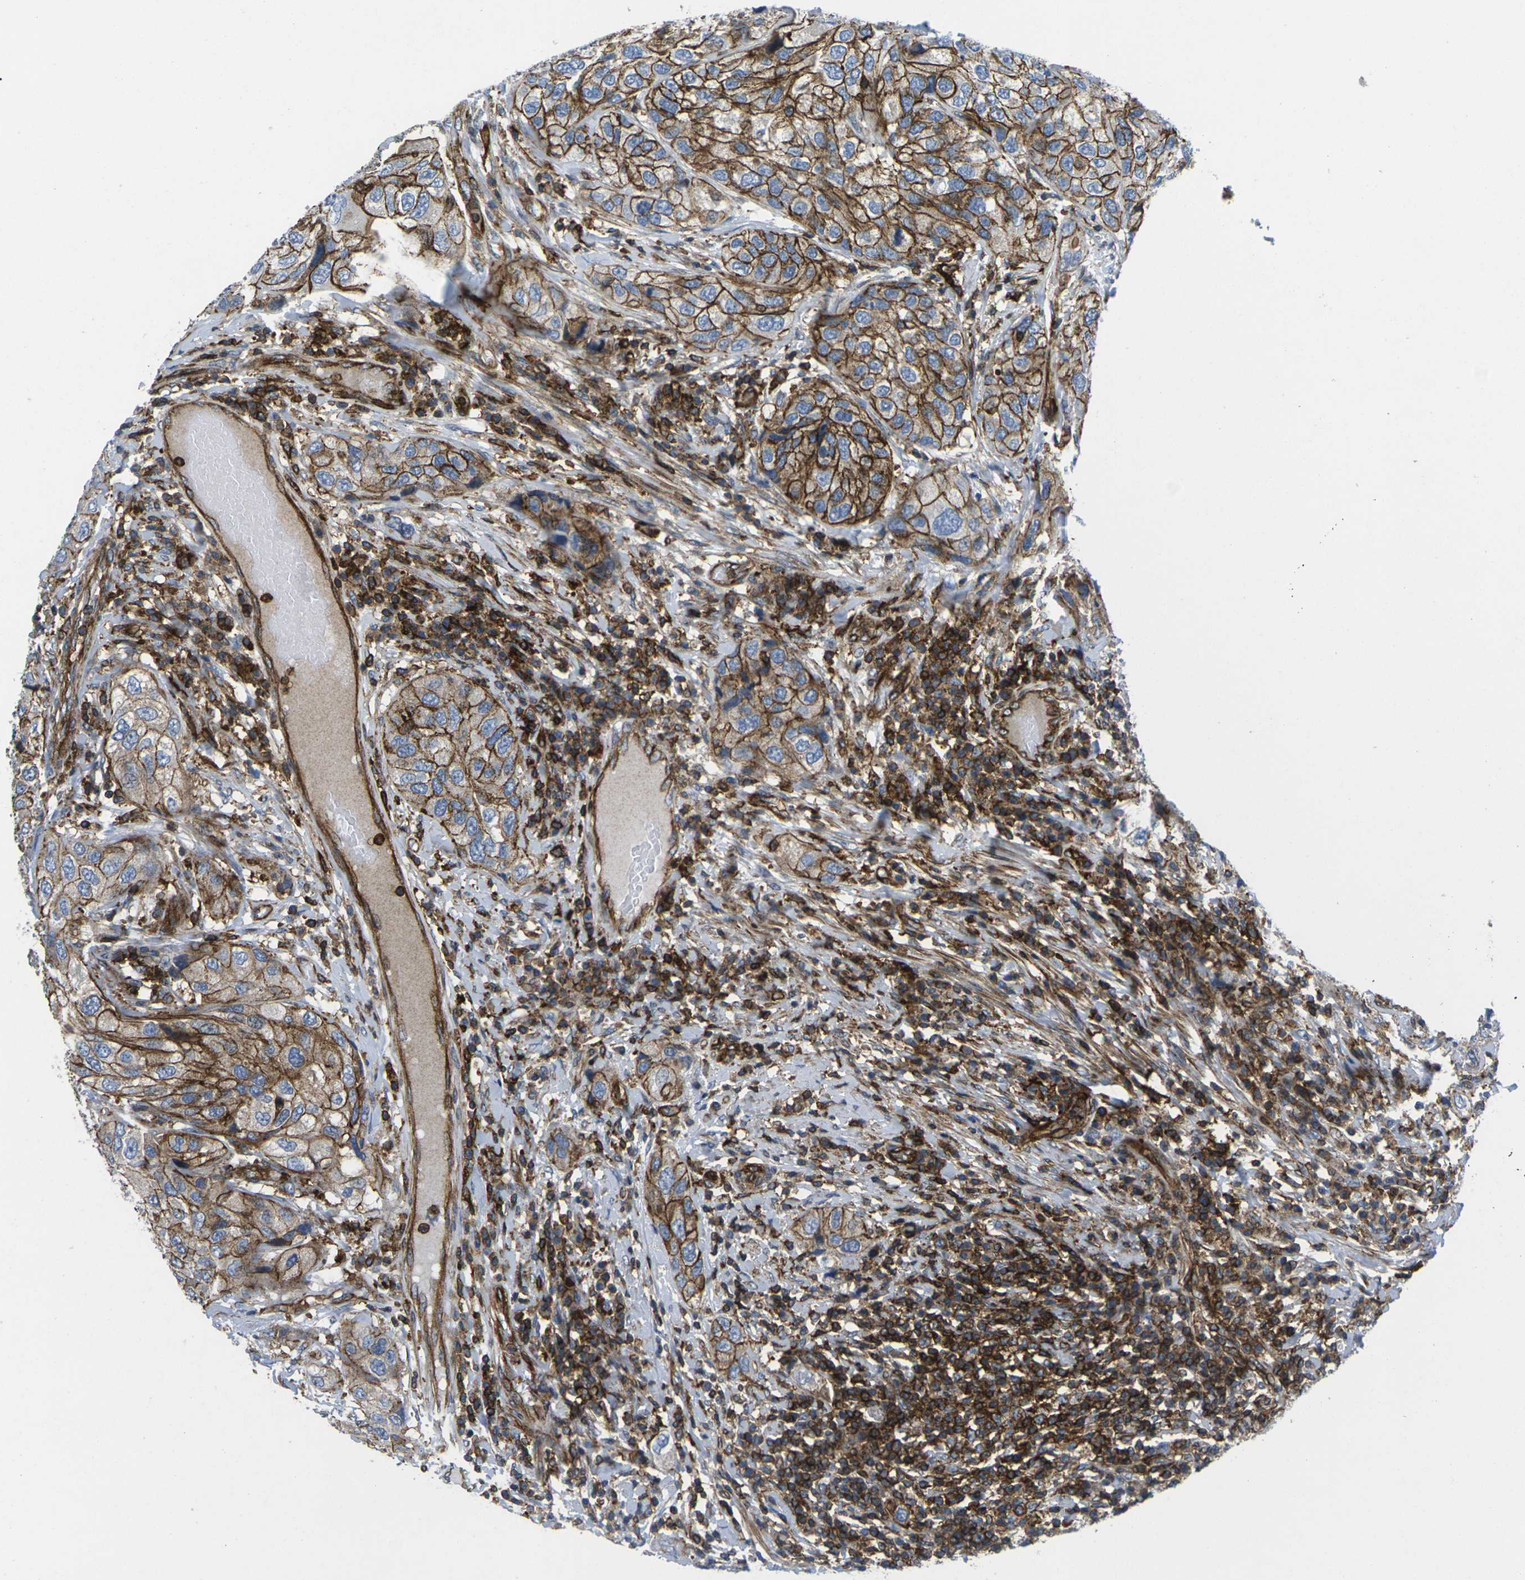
{"staining": {"intensity": "strong", "quantity": ">75%", "location": "cytoplasmic/membranous"}, "tissue": "urothelial cancer", "cell_type": "Tumor cells", "image_type": "cancer", "snomed": [{"axis": "morphology", "description": "Urothelial carcinoma, High grade"}, {"axis": "topography", "description": "Urinary bladder"}], "caption": "Urothelial carcinoma (high-grade) stained for a protein reveals strong cytoplasmic/membranous positivity in tumor cells. Using DAB (brown) and hematoxylin (blue) stains, captured at high magnification using brightfield microscopy.", "gene": "IQGAP1", "patient": {"sex": "female", "age": 64}}